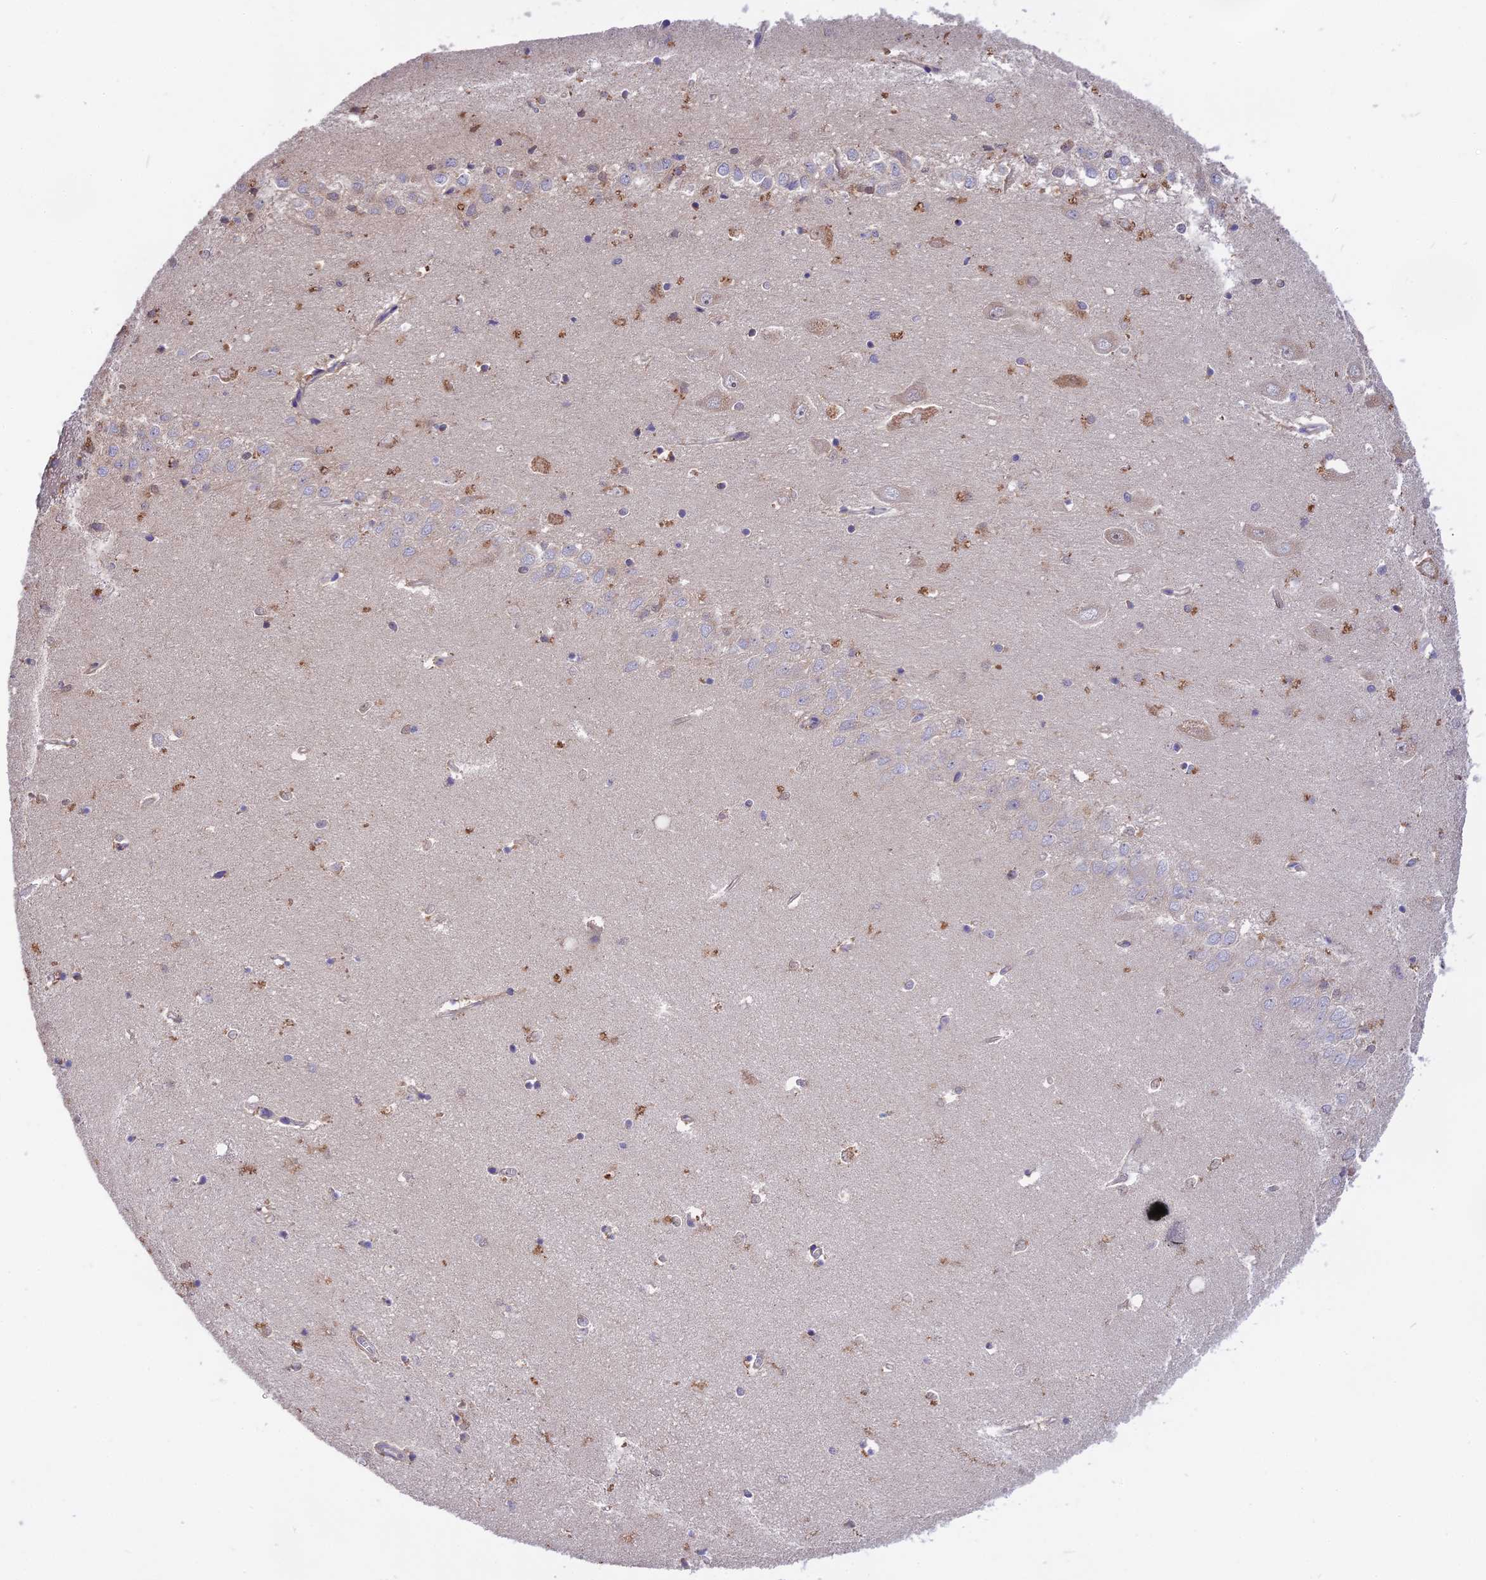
{"staining": {"intensity": "negative", "quantity": "none", "location": "none"}, "tissue": "hippocampus", "cell_type": "Glial cells", "image_type": "normal", "snomed": [{"axis": "morphology", "description": "Normal tissue, NOS"}, {"axis": "topography", "description": "Hippocampus"}], "caption": "There is no significant staining in glial cells of hippocampus.", "gene": "NUDT8", "patient": {"sex": "female", "age": 64}}